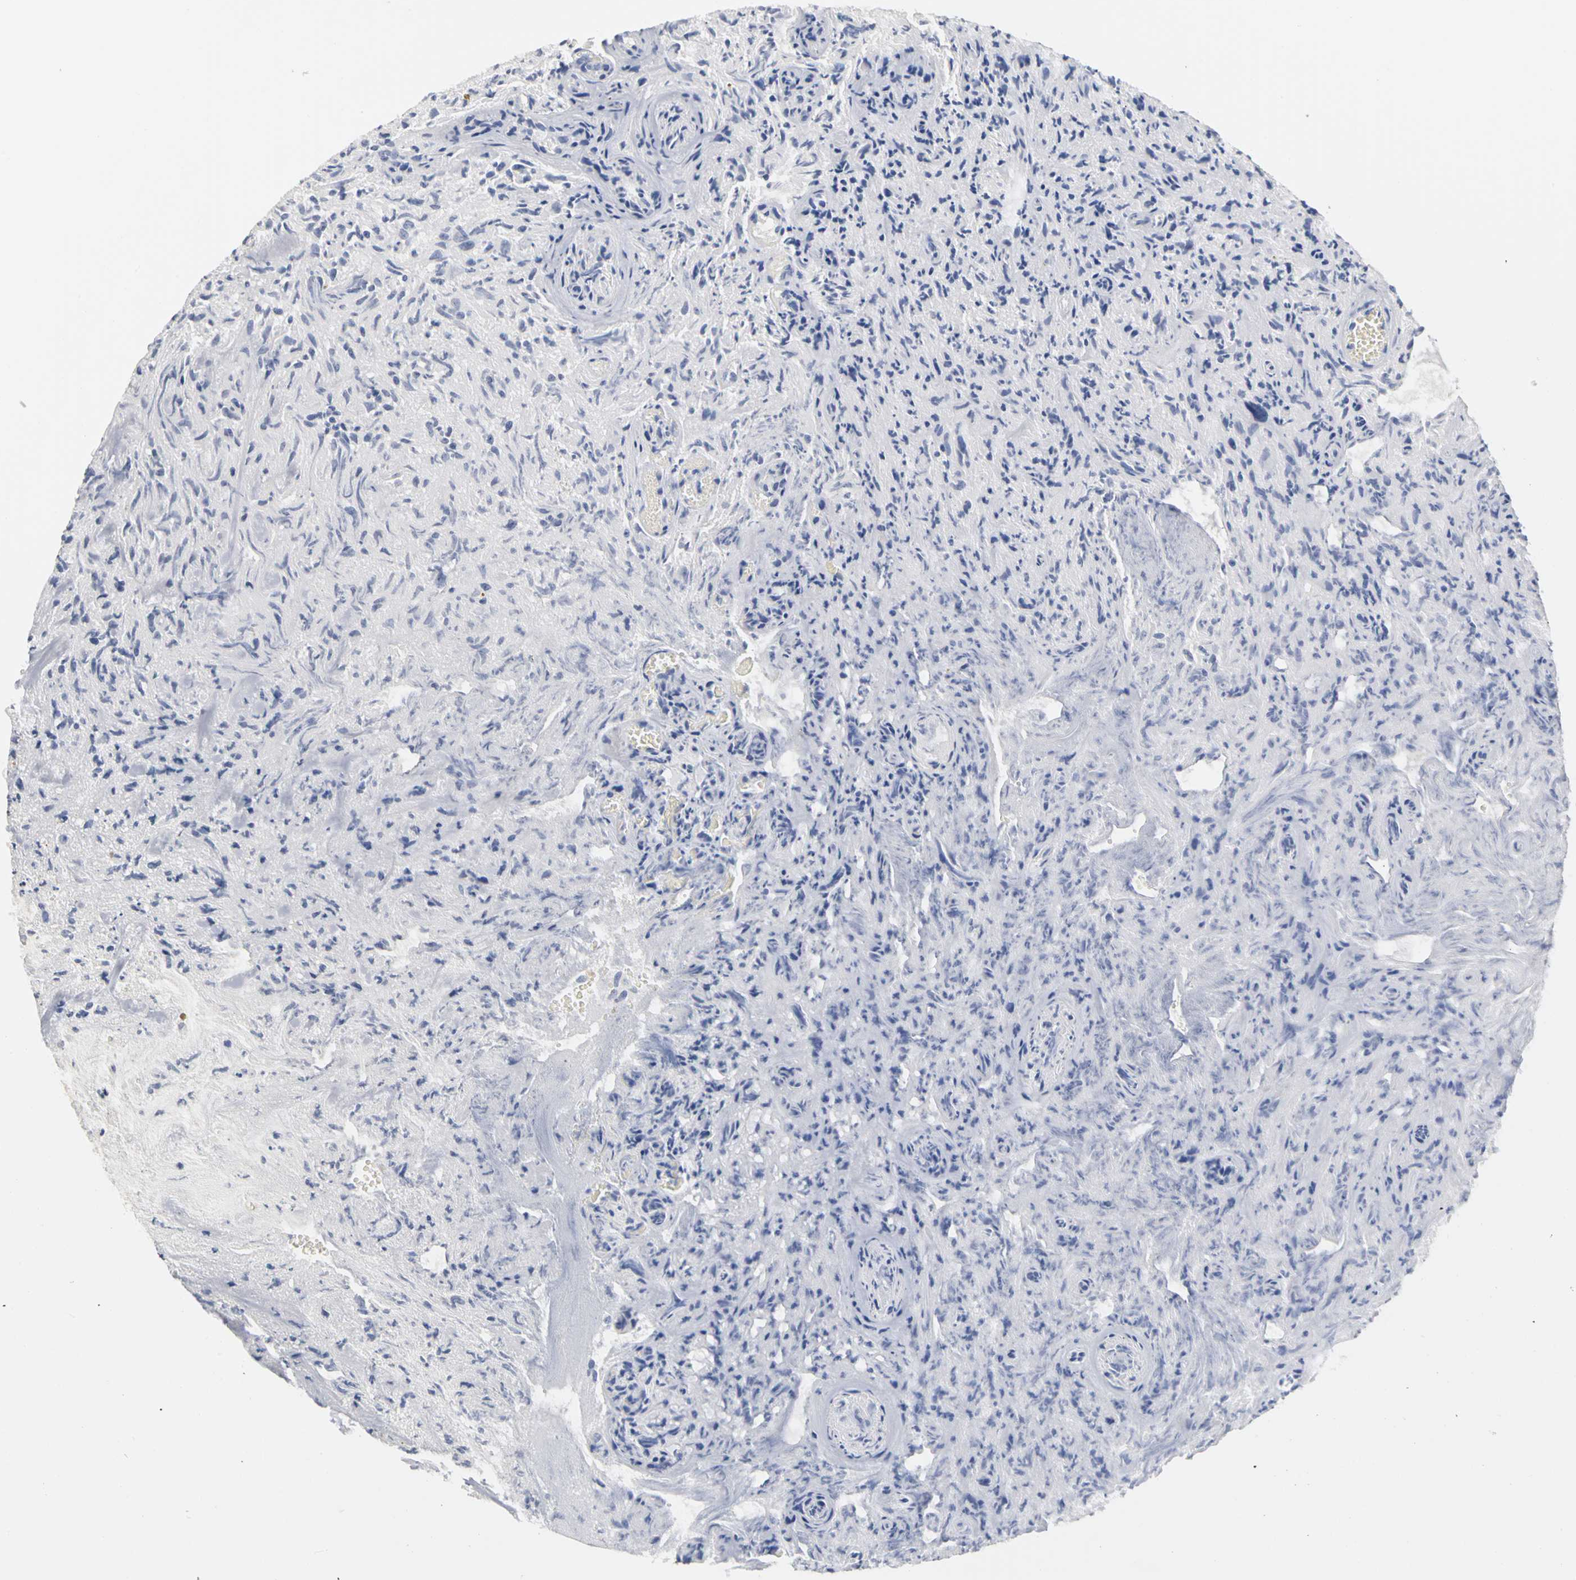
{"staining": {"intensity": "negative", "quantity": "none", "location": "none"}, "tissue": "glioma", "cell_type": "Tumor cells", "image_type": "cancer", "snomed": [{"axis": "morphology", "description": "Normal tissue, NOS"}, {"axis": "morphology", "description": "Glioma, malignant, High grade"}, {"axis": "topography", "description": "Cerebral cortex"}], "caption": "Protein analysis of malignant glioma (high-grade) demonstrates no significant expression in tumor cells.", "gene": "PGR", "patient": {"sex": "male", "age": 75}}